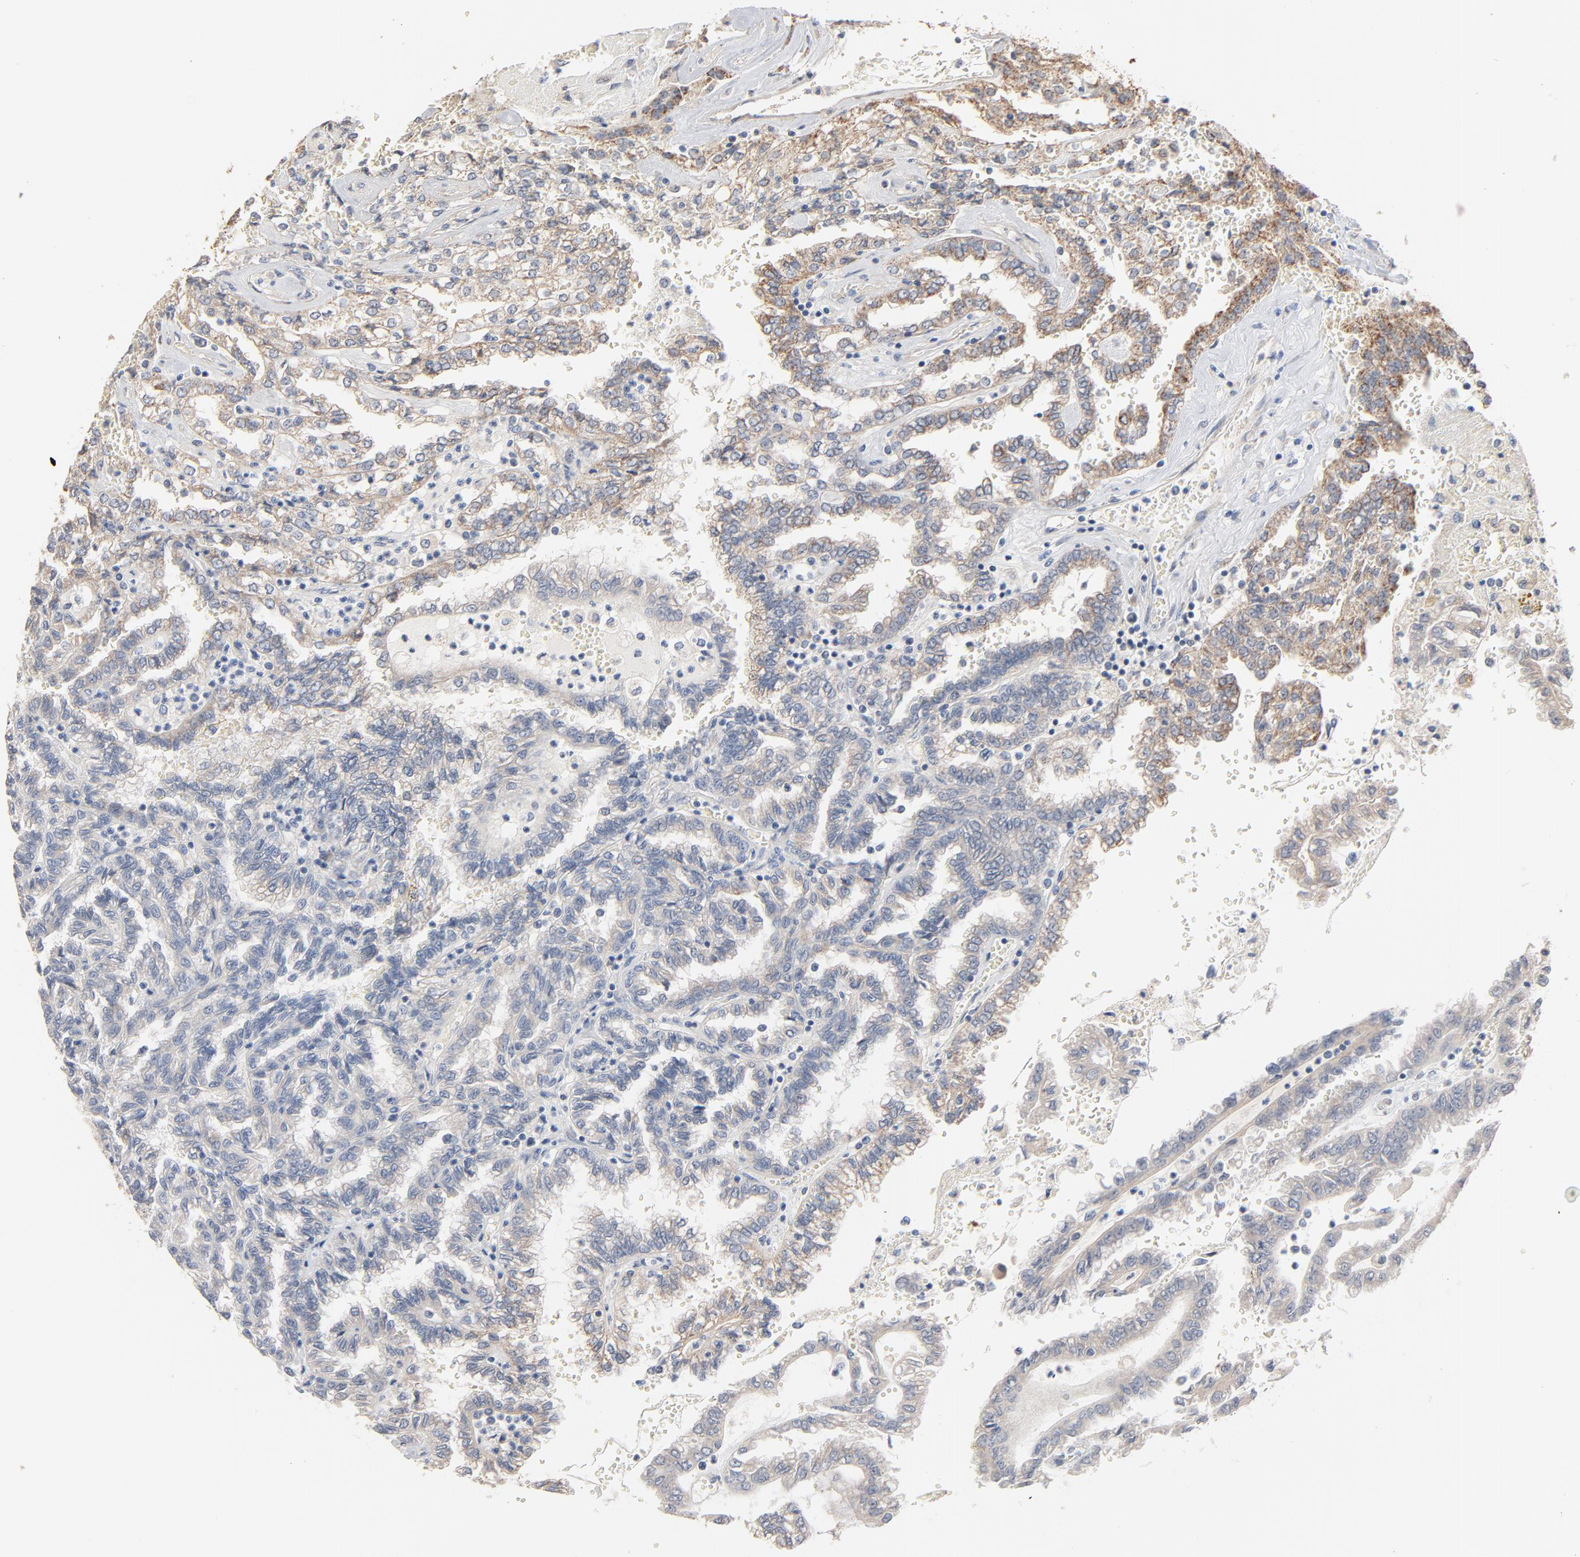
{"staining": {"intensity": "negative", "quantity": "none", "location": "none"}, "tissue": "renal cancer", "cell_type": "Tumor cells", "image_type": "cancer", "snomed": [{"axis": "morphology", "description": "Inflammation, NOS"}, {"axis": "morphology", "description": "Adenocarcinoma, NOS"}, {"axis": "topography", "description": "Kidney"}], "caption": "A high-resolution photomicrograph shows immunohistochemistry (IHC) staining of renal cancer (adenocarcinoma), which displays no significant staining in tumor cells.", "gene": "ZDHHC8", "patient": {"sex": "male", "age": 68}}